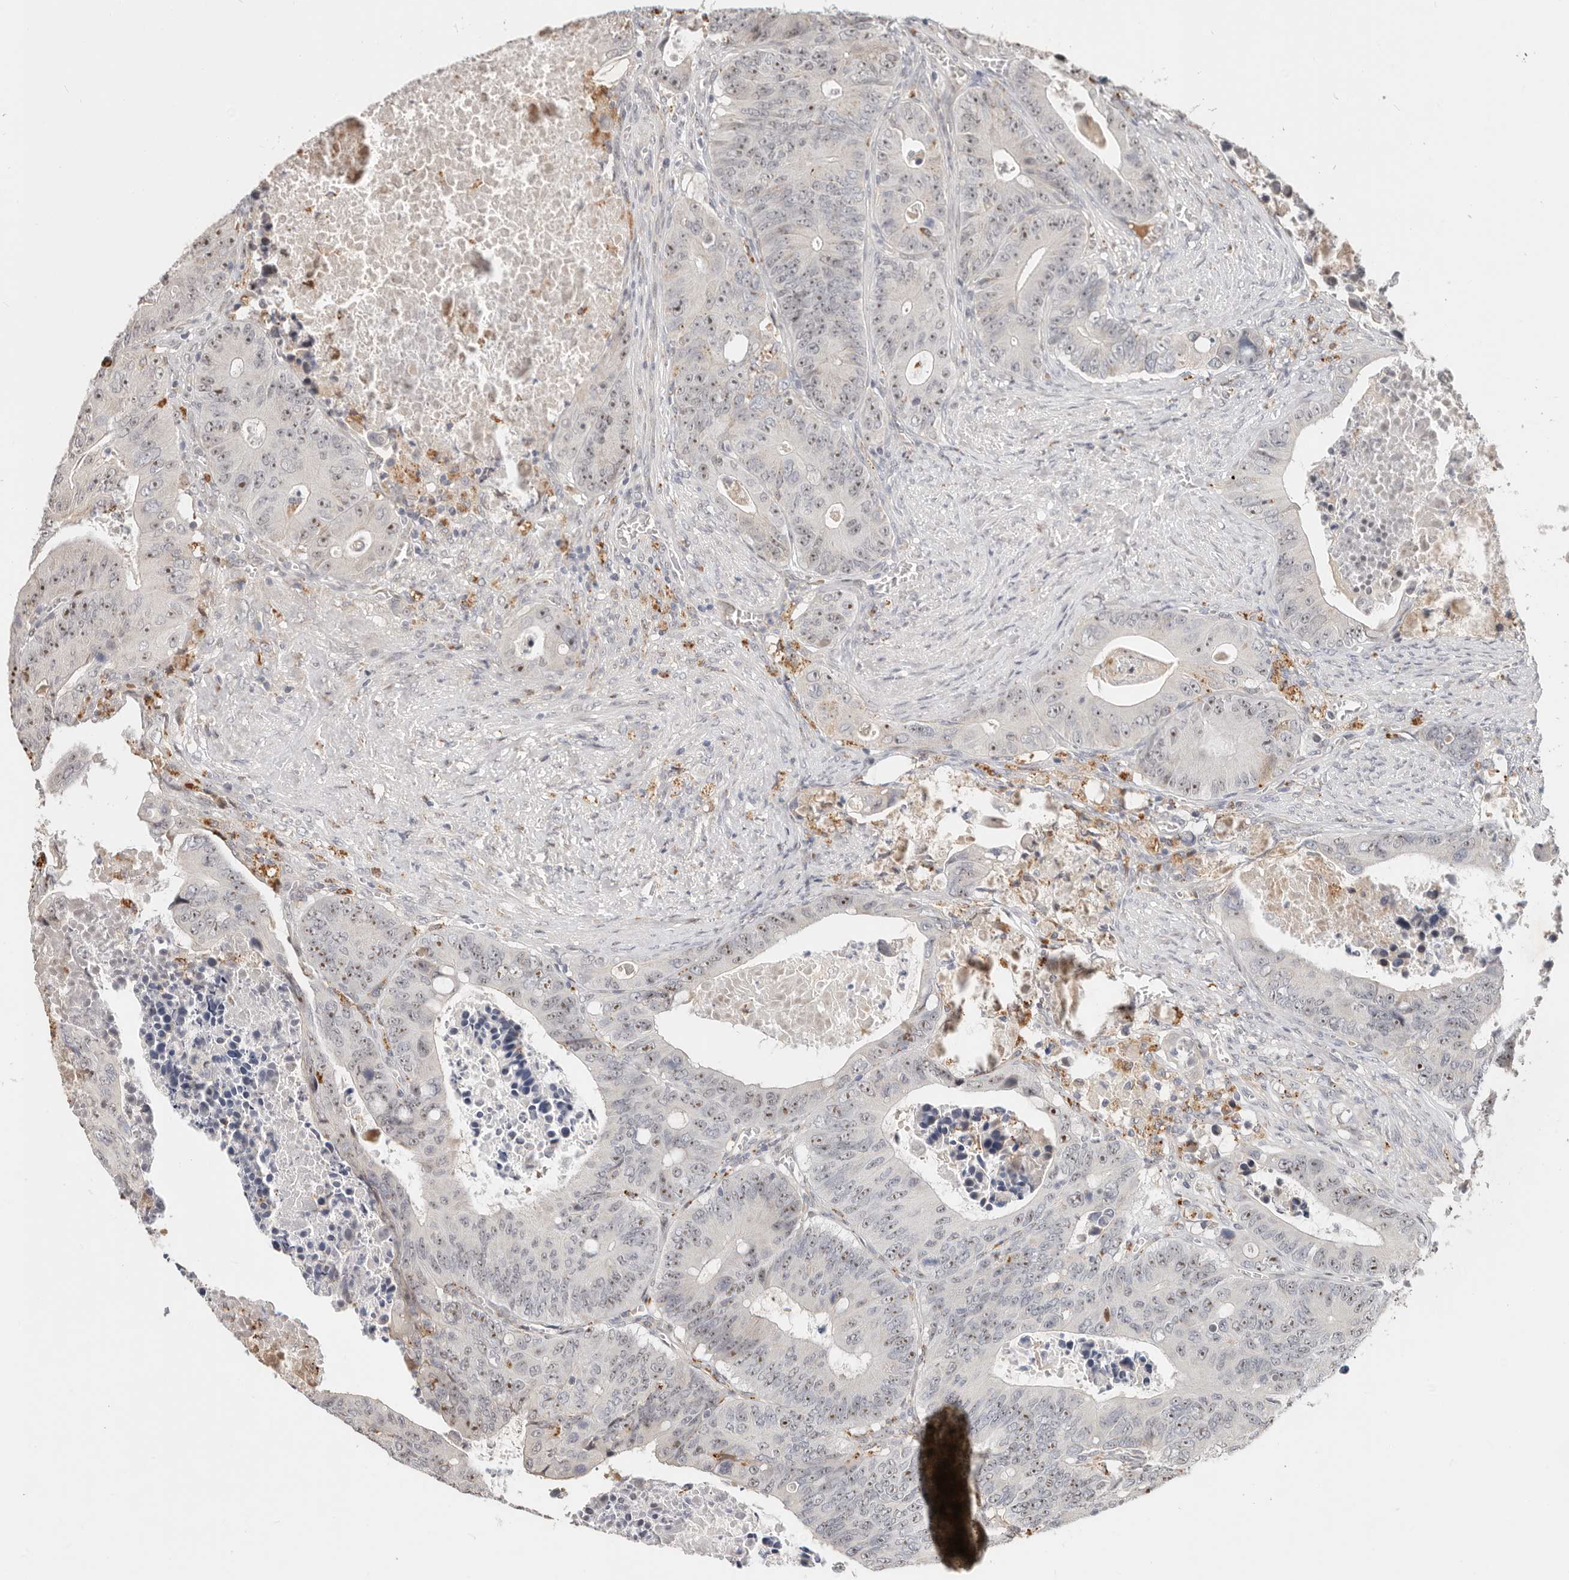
{"staining": {"intensity": "weak", "quantity": "25%-75%", "location": "nuclear"}, "tissue": "colorectal cancer", "cell_type": "Tumor cells", "image_type": "cancer", "snomed": [{"axis": "morphology", "description": "Adenocarcinoma, NOS"}, {"axis": "topography", "description": "Colon"}], "caption": "Protein analysis of colorectal adenocarcinoma tissue demonstrates weak nuclear expression in approximately 25%-75% of tumor cells.", "gene": "ZRANB1", "patient": {"sex": "male", "age": 87}}